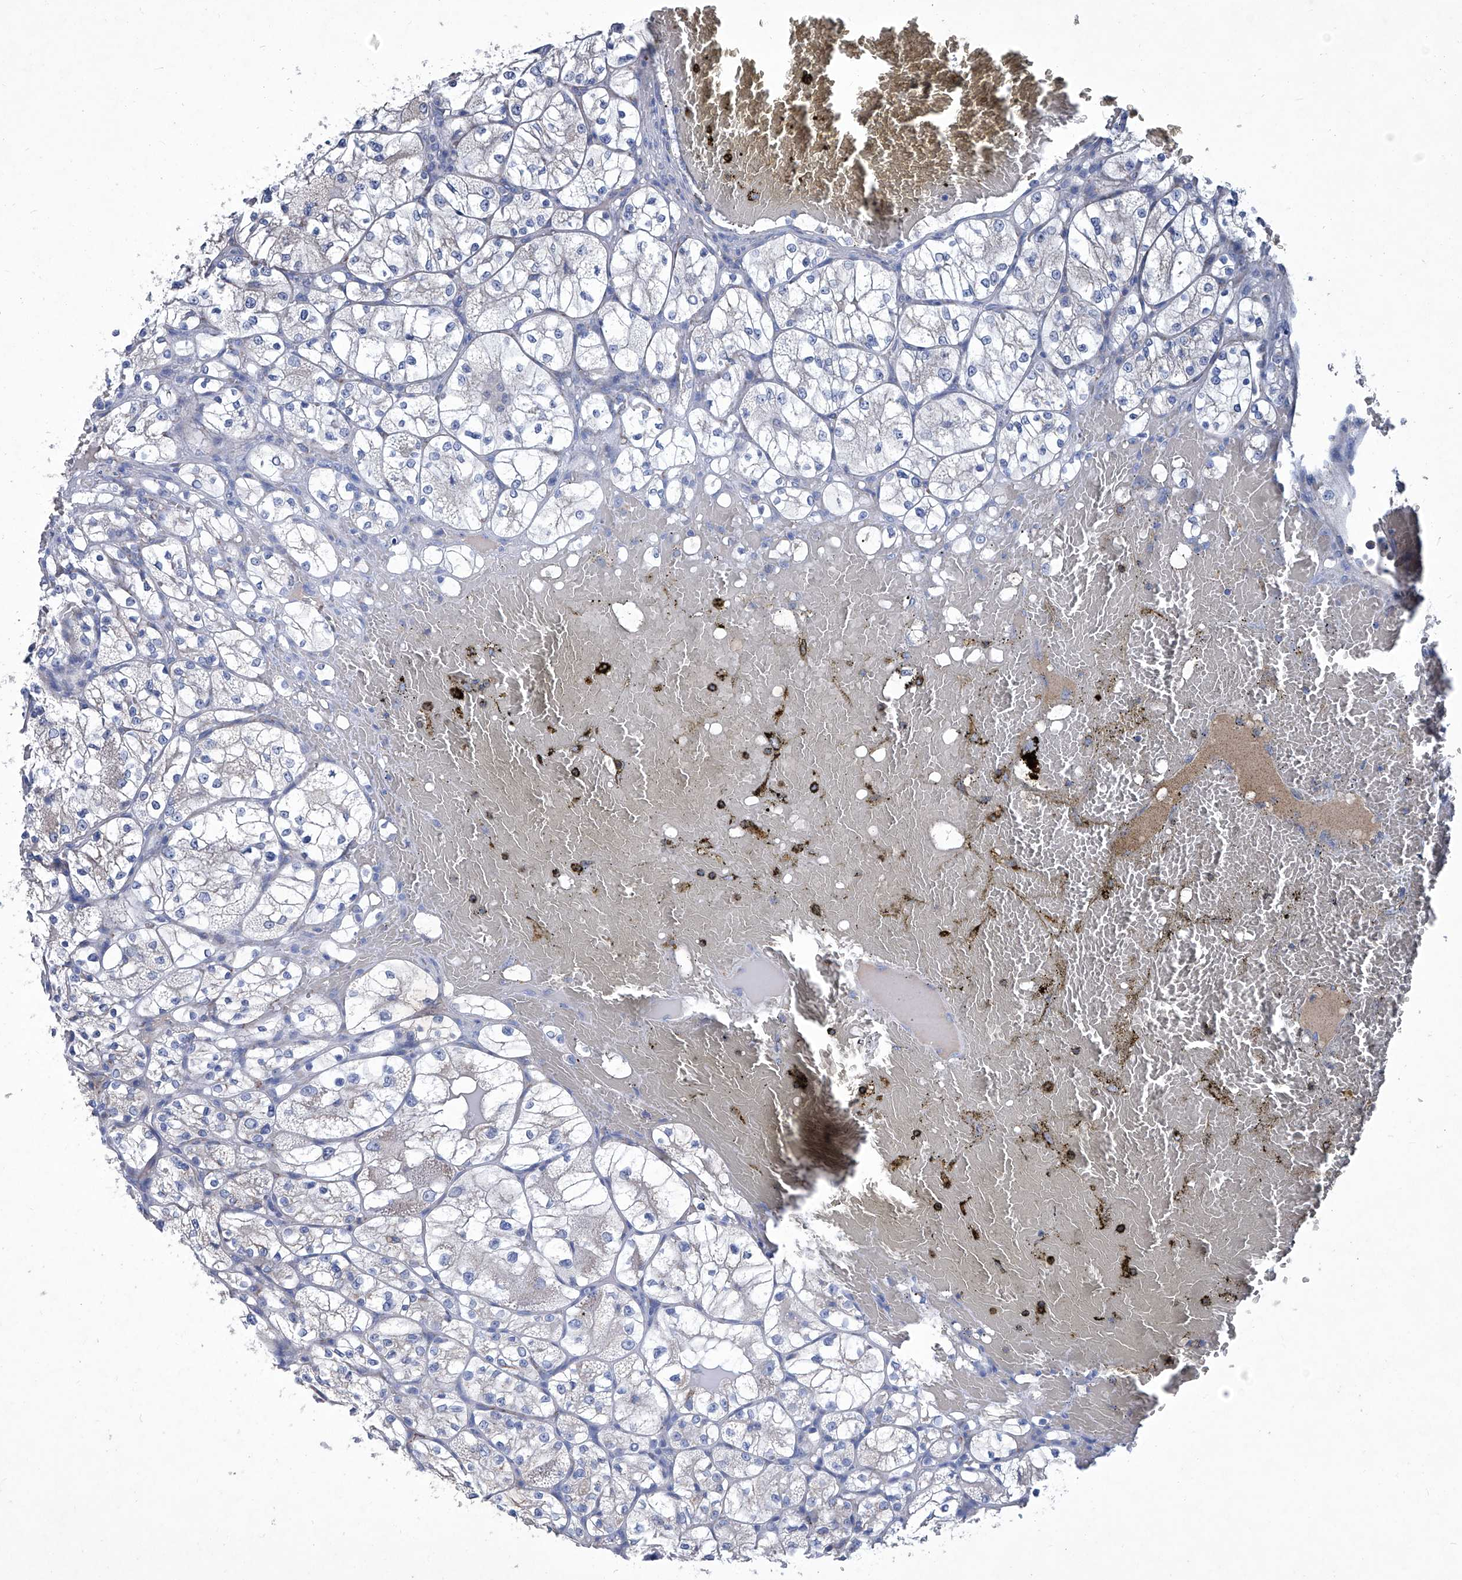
{"staining": {"intensity": "negative", "quantity": "none", "location": "none"}, "tissue": "renal cancer", "cell_type": "Tumor cells", "image_type": "cancer", "snomed": [{"axis": "morphology", "description": "Adenocarcinoma, NOS"}, {"axis": "topography", "description": "Kidney"}], "caption": "Renal adenocarcinoma was stained to show a protein in brown. There is no significant positivity in tumor cells.", "gene": "MTARC1", "patient": {"sex": "female", "age": 69}}